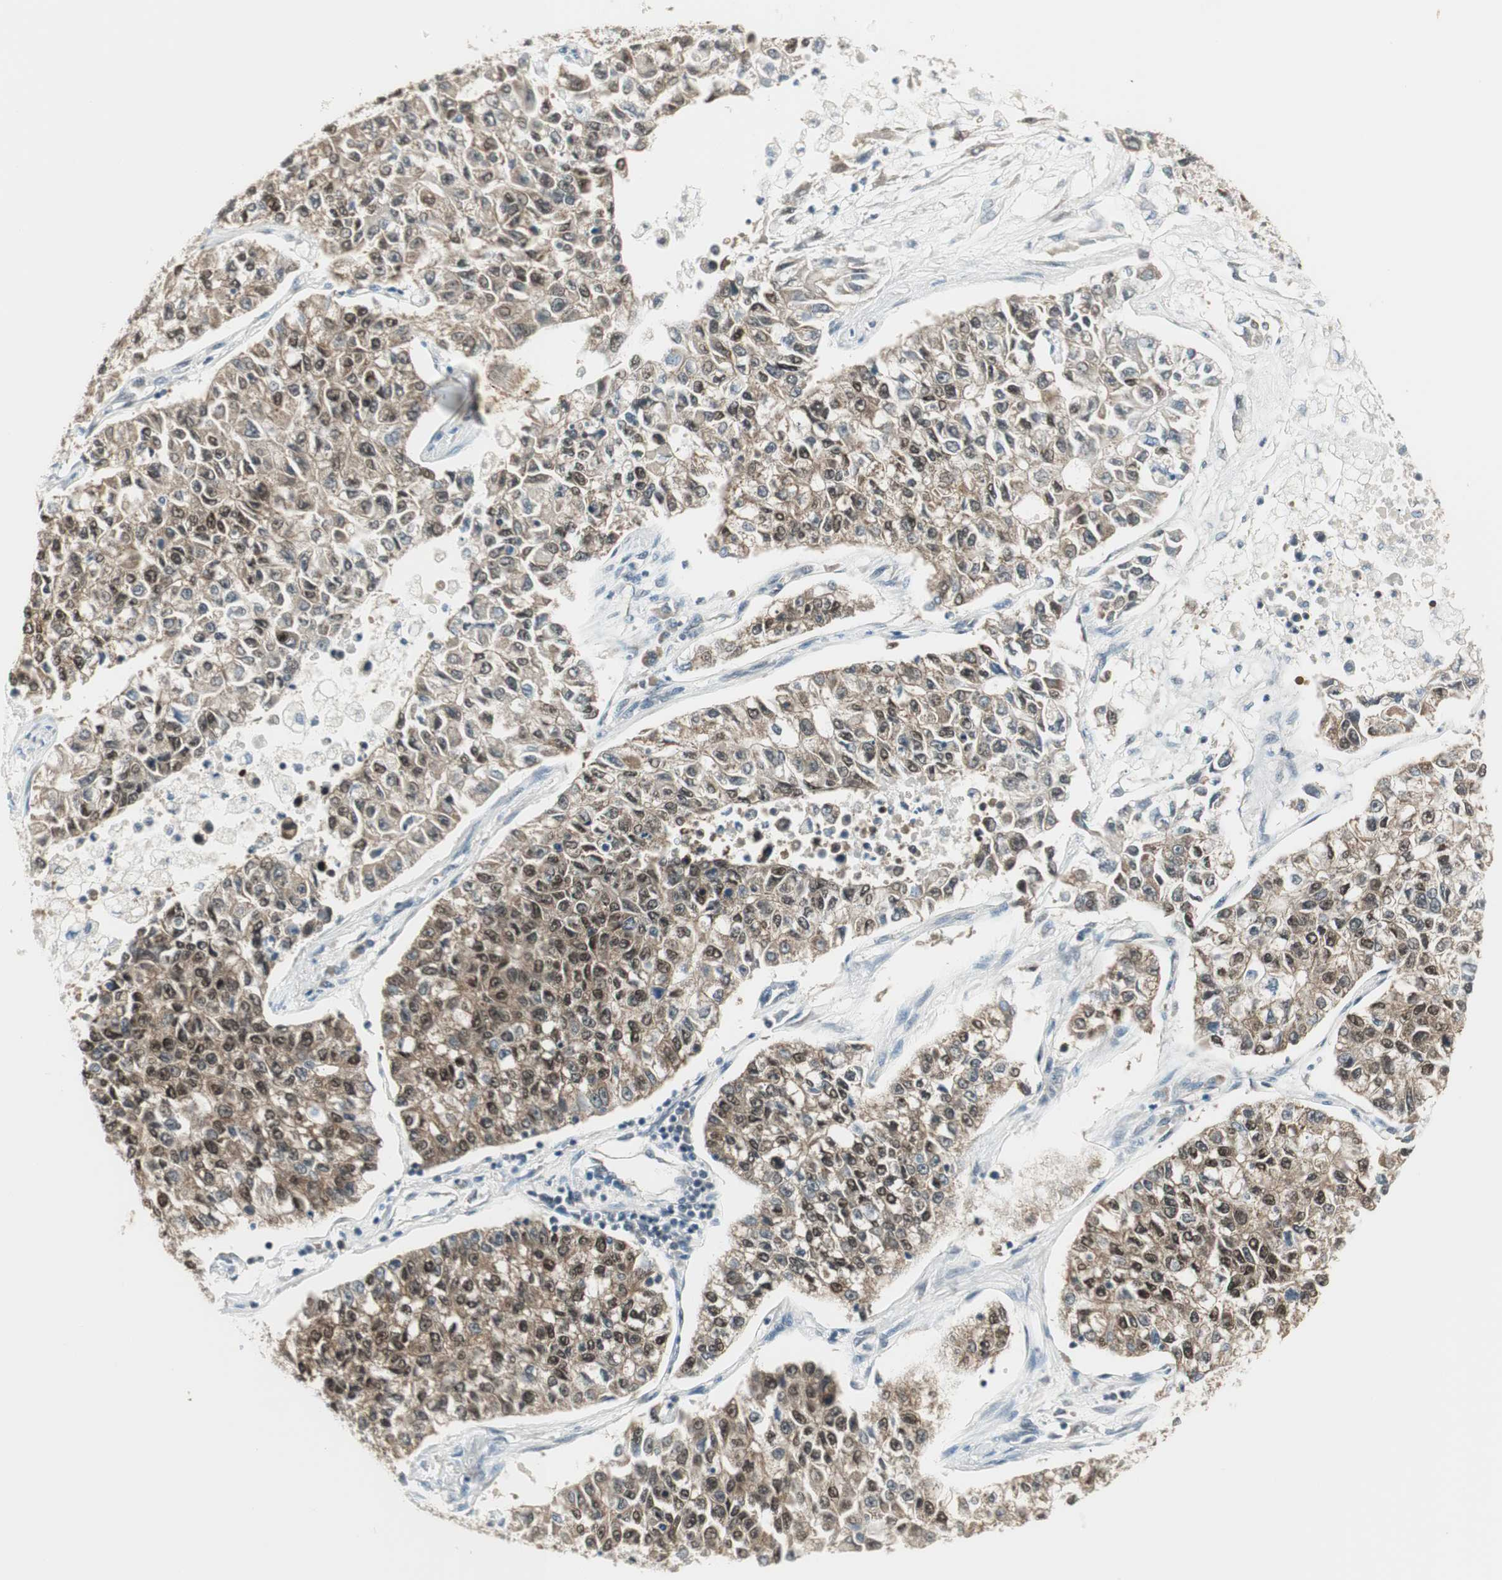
{"staining": {"intensity": "weak", "quantity": ">75%", "location": "none"}, "tissue": "lung cancer", "cell_type": "Tumor cells", "image_type": "cancer", "snomed": [{"axis": "morphology", "description": "Adenocarcinoma, NOS"}, {"axis": "topography", "description": "Lung"}], "caption": "There is low levels of weak None positivity in tumor cells of adenocarcinoma (lung), as demonstrated by immunohistochemical staining (brown color).", "gene": "IPO5", "patient": {"sex": "male", "age": 49}}